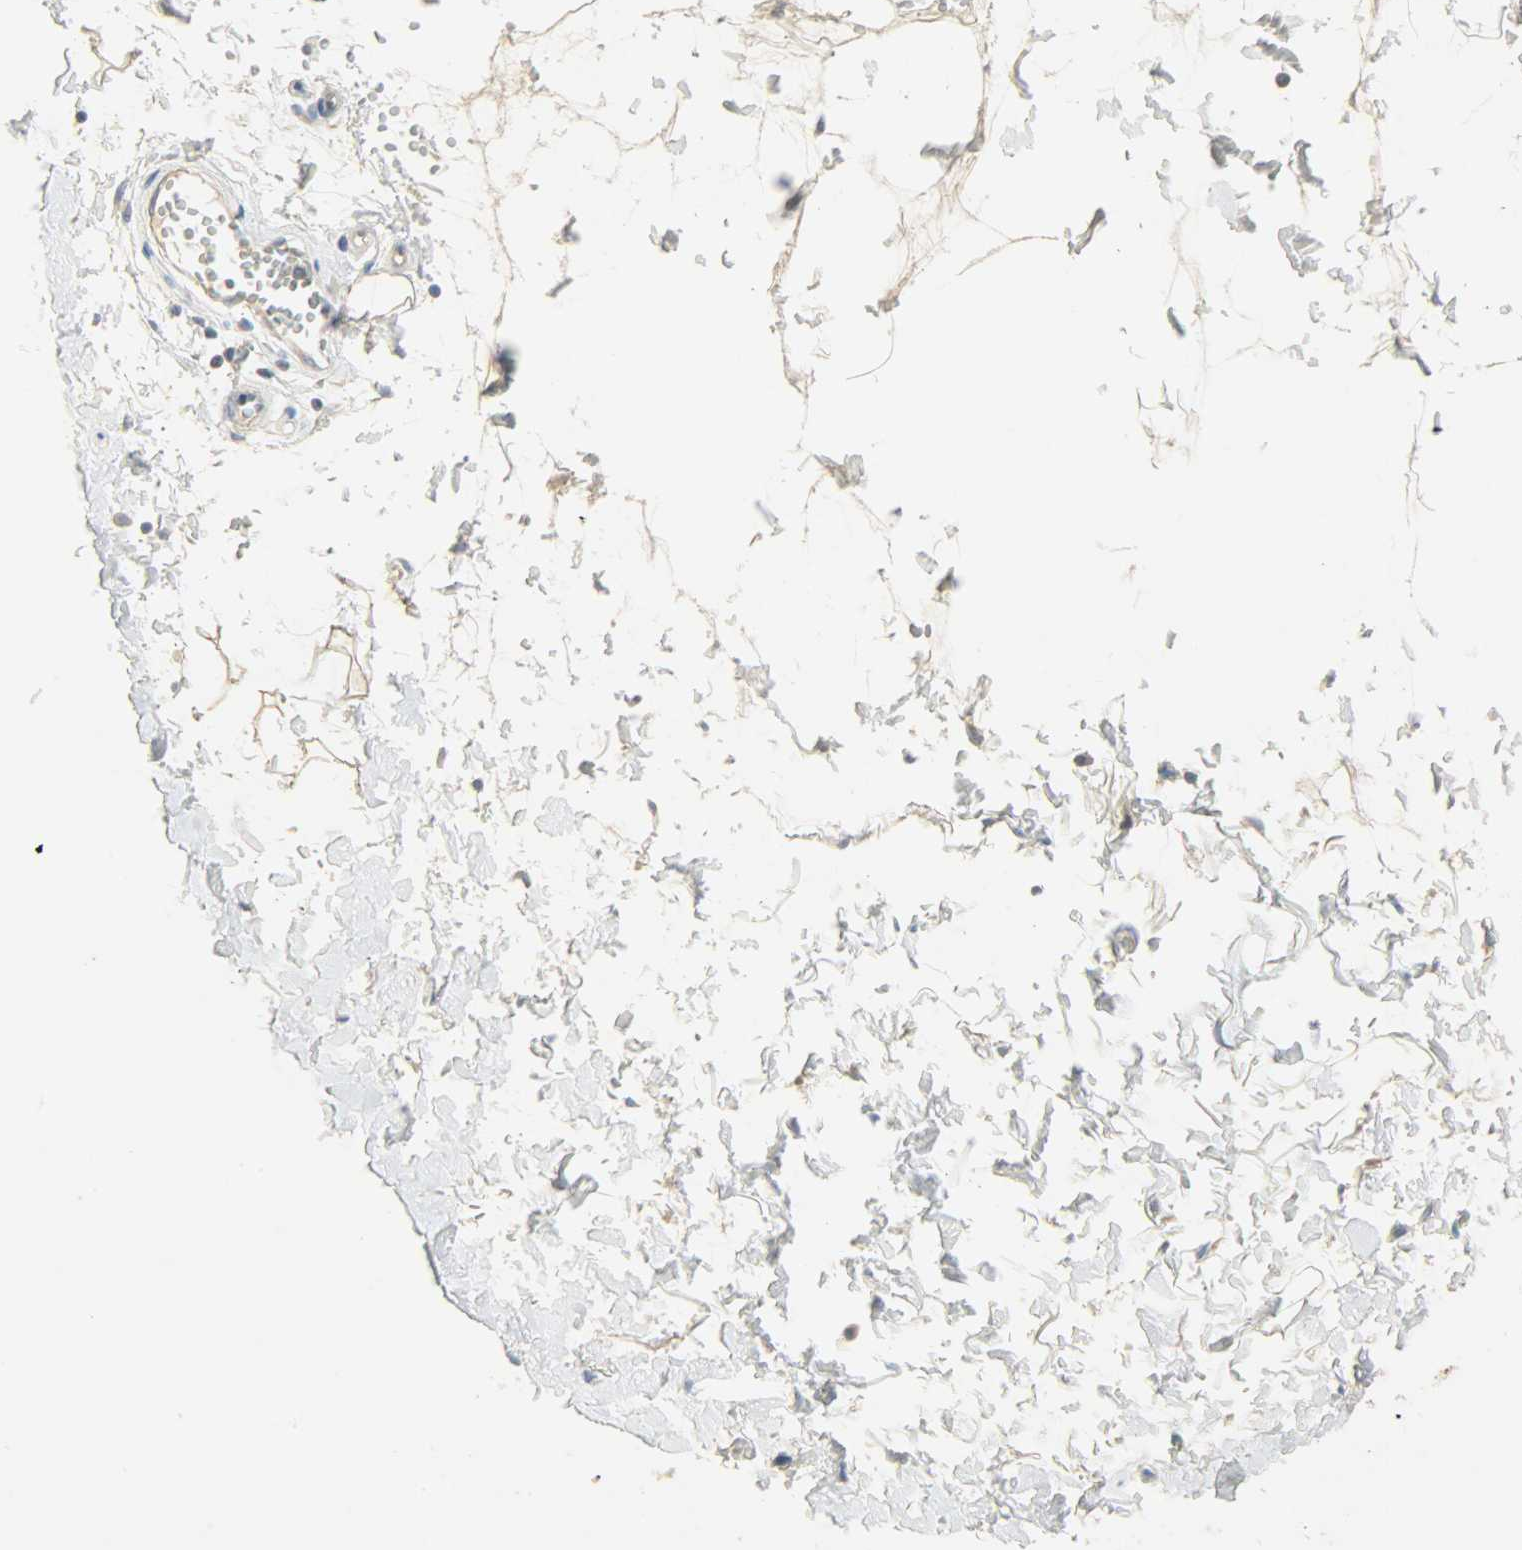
{"staining": {"intensity": "weak", "quantity": ">75%", "location": "cytoplasmic/membranous"}, "tissue": "adipose tissue", "cell_type": "Adipocytes", "image_type": "normal", "snomed": [{"axis": "morphology", "description": "Normal tissue, NOS"}, {"axis": "morphology", "description": "Inflammation, NOS"}, {"axis": "topography", "description": "Salivary gland"}, {"axis": "topography", "description": "Peripheral nerve tissue"}], "caption": "Adipose tissue stained for a protein displays weak cytoplasmic/membranous positivity in adipocytes. (DAB (3,3'-diaminobenzidine) = brown stain, brightfield microscopy at high magnification).", "gene": "DSG2", "patient": {"sex": "female", "age": 75}}